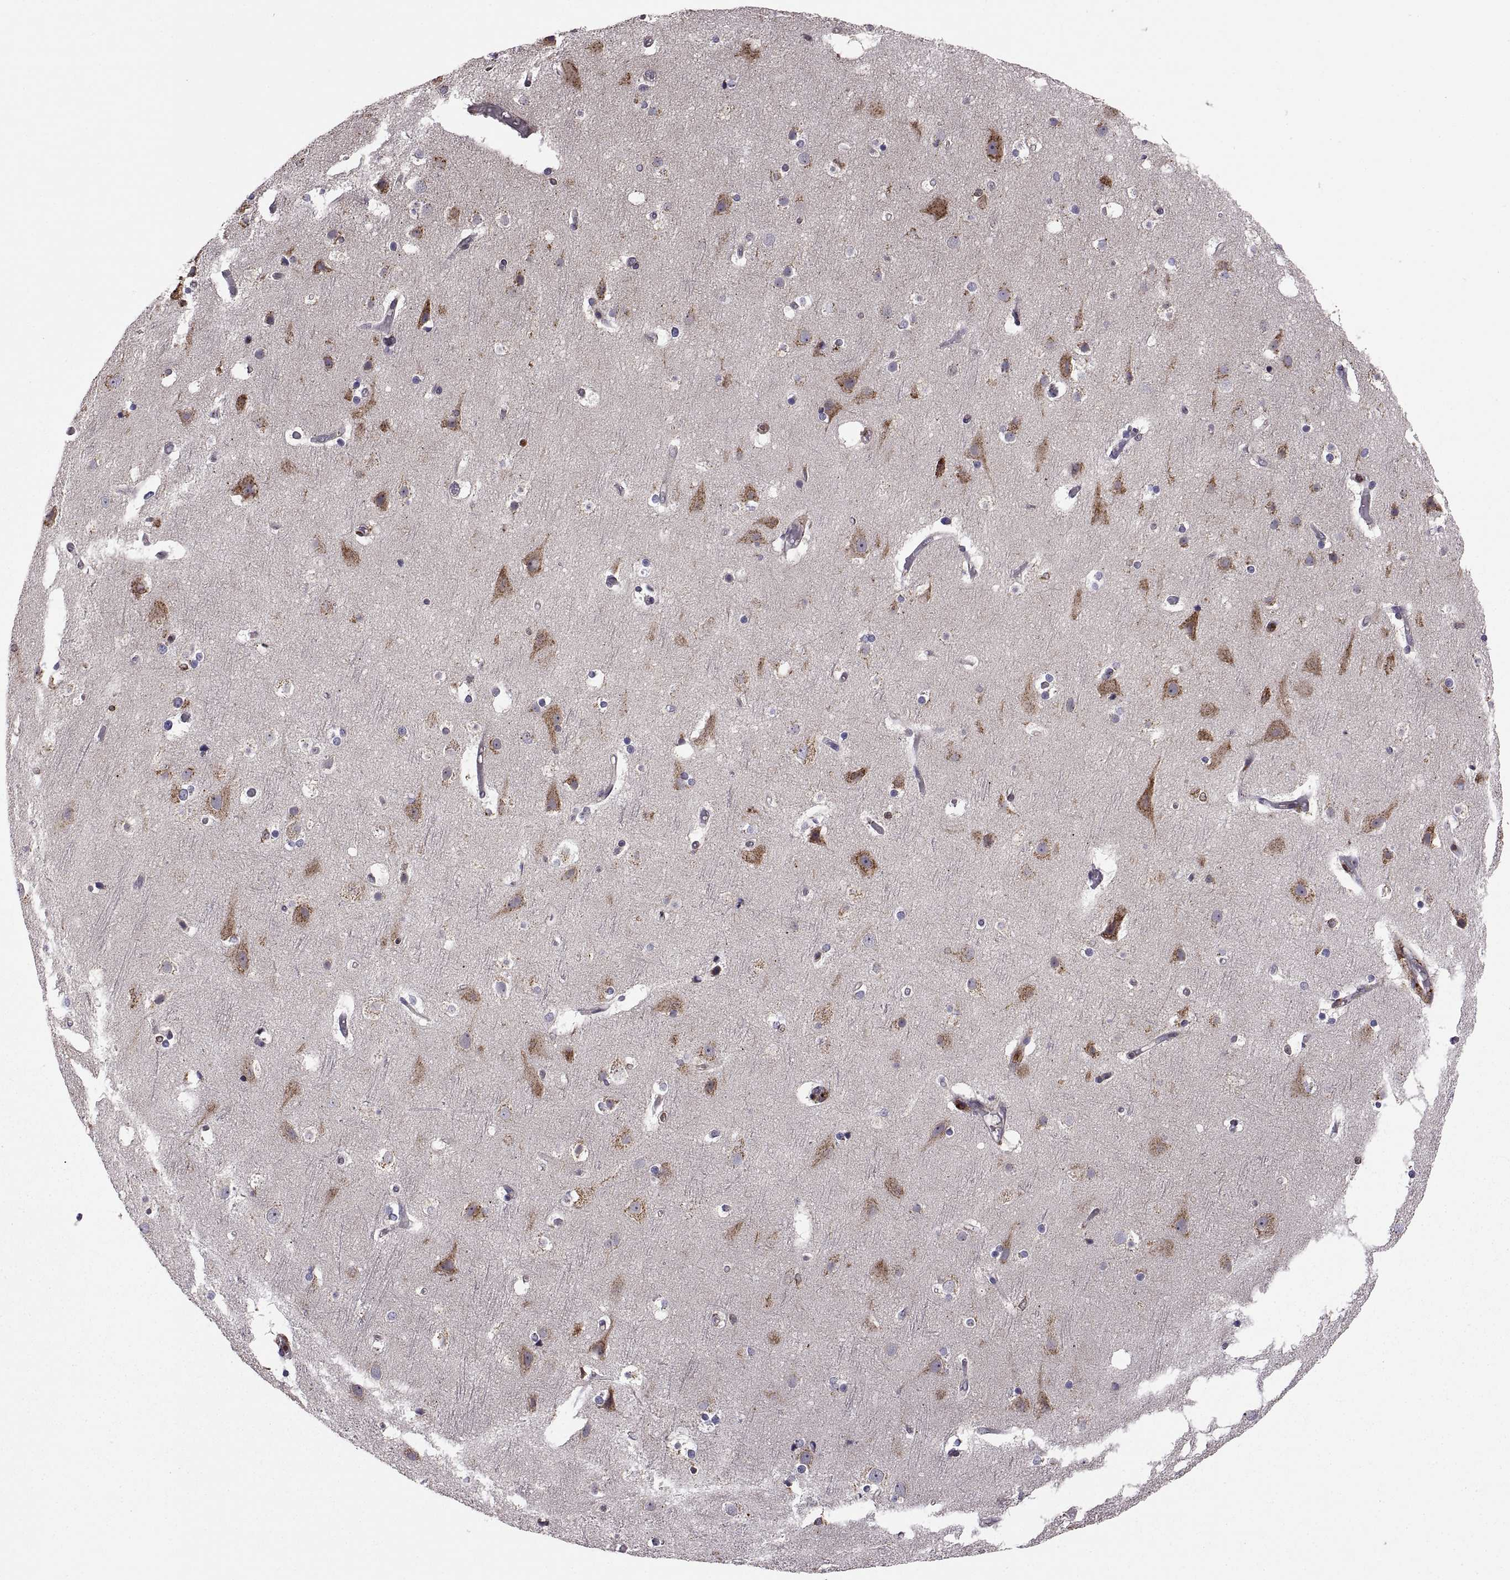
{"staining": {"intensity": "negative", "quantity": "none", "location": "none"}, "tissue": "cerebral cortex", "cell_type": "Endothelial cells", "image_type": "normal", "snomed": [{"axis": "morphology", "description": "Normal tissue, NOS"}, {"axis": "topography", "description": "Cerebral cortex"}], "caption": "A high-resolution photomicrograph shows immunohistochemistry staining of unremarkable cerebral cortex, which shows no significant staining in endothelial cells.", "gene": "ACAP1", "patient": {"sex": "female", "age": 52}}